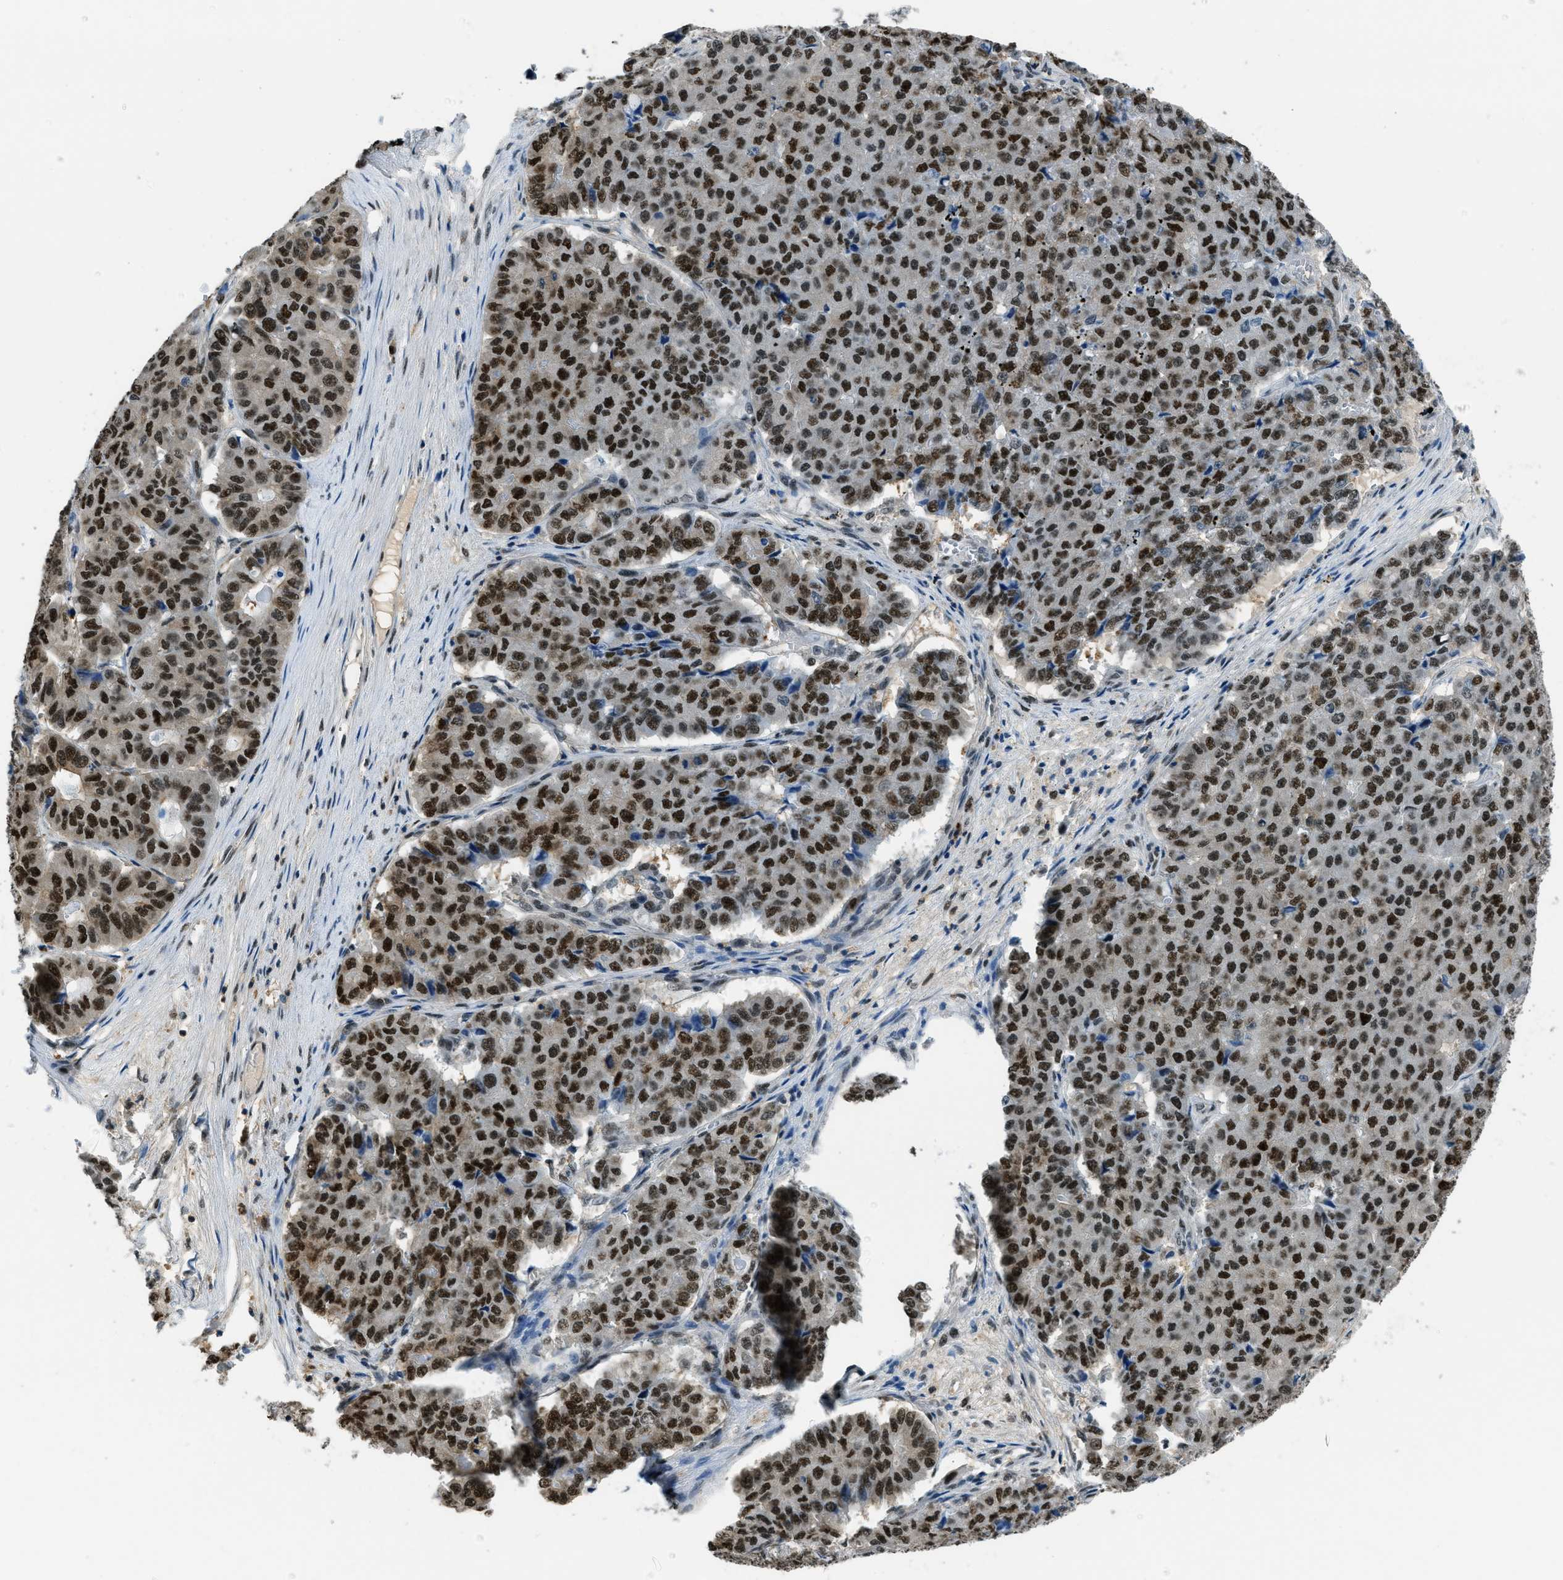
{"staining": {"intensity": "strong", "quantity": ">75%", "location": "nuclear"}, "tissue": "pancreatic cancer", "cell_type": "Tumor cells", "image_type": "cancer", "snomed": [{"axis": "morphology", "description": "Adenocarcinoma, NOS"}, {"axis": "topography", "description": "Pancreas"}], "caption": "Adenocarcinoma (pancreatic) stained with a brown dye shows strong nuclear positive expression in about >75% of tumor cells.", "gene": "OGFR", "patient": {"sex": "male", "age": 50}}